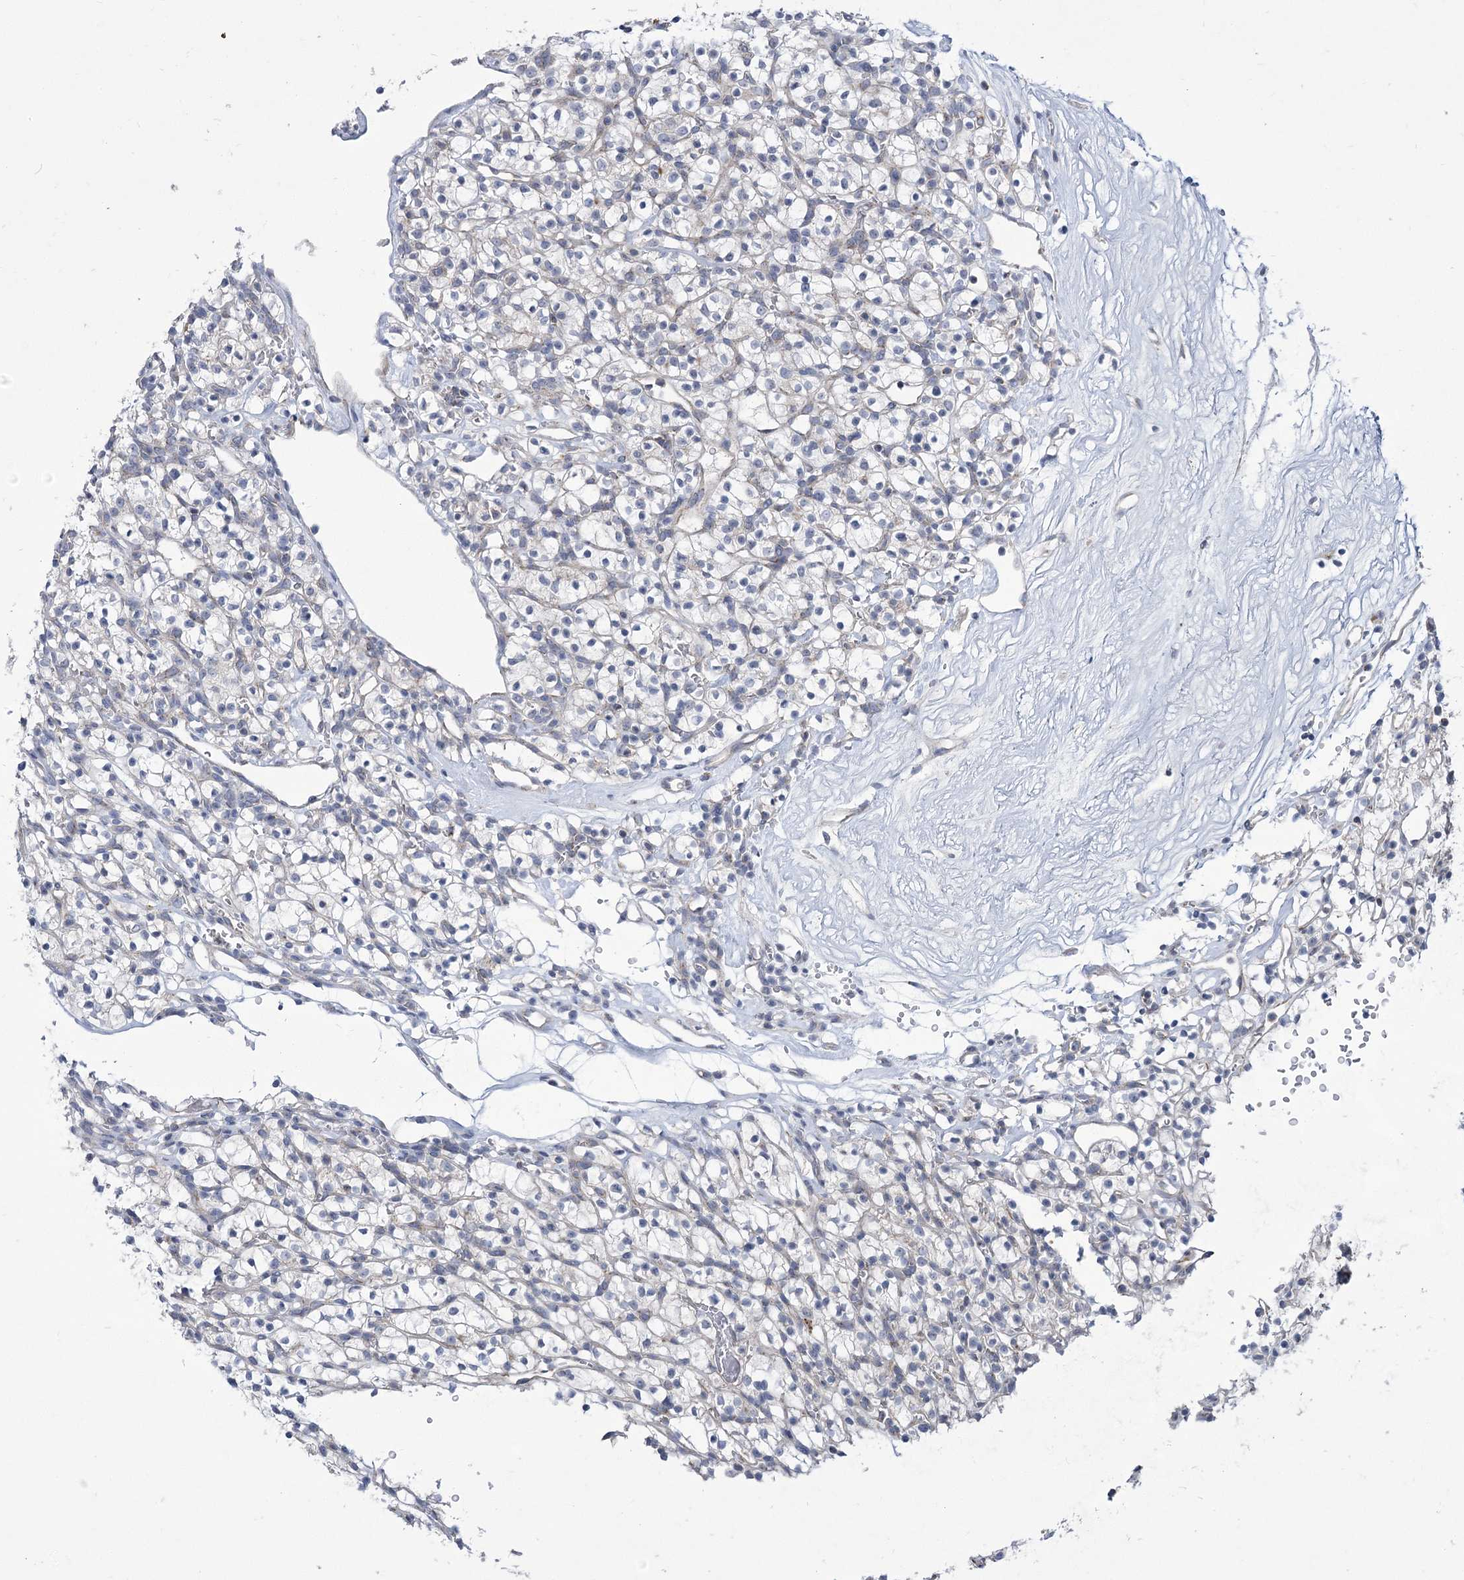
{"staining": {"intensity": "negative", "quantity": "none", "location": "none"}, "tissue": "renal cancer", "cell_type": "Tumor cells", "image_type": "cancer", "snomed": [{"axis": "morphology", "description": "Adenocarcinoma, NOS"}, {"axis": "topography", "description": "Kidney"}], "caption": "Tumor cells show no significant protein positivity in adenocarcinoma (renal).", "gene": "PDHB", "patient": {"sex": "female", "age": 57}}